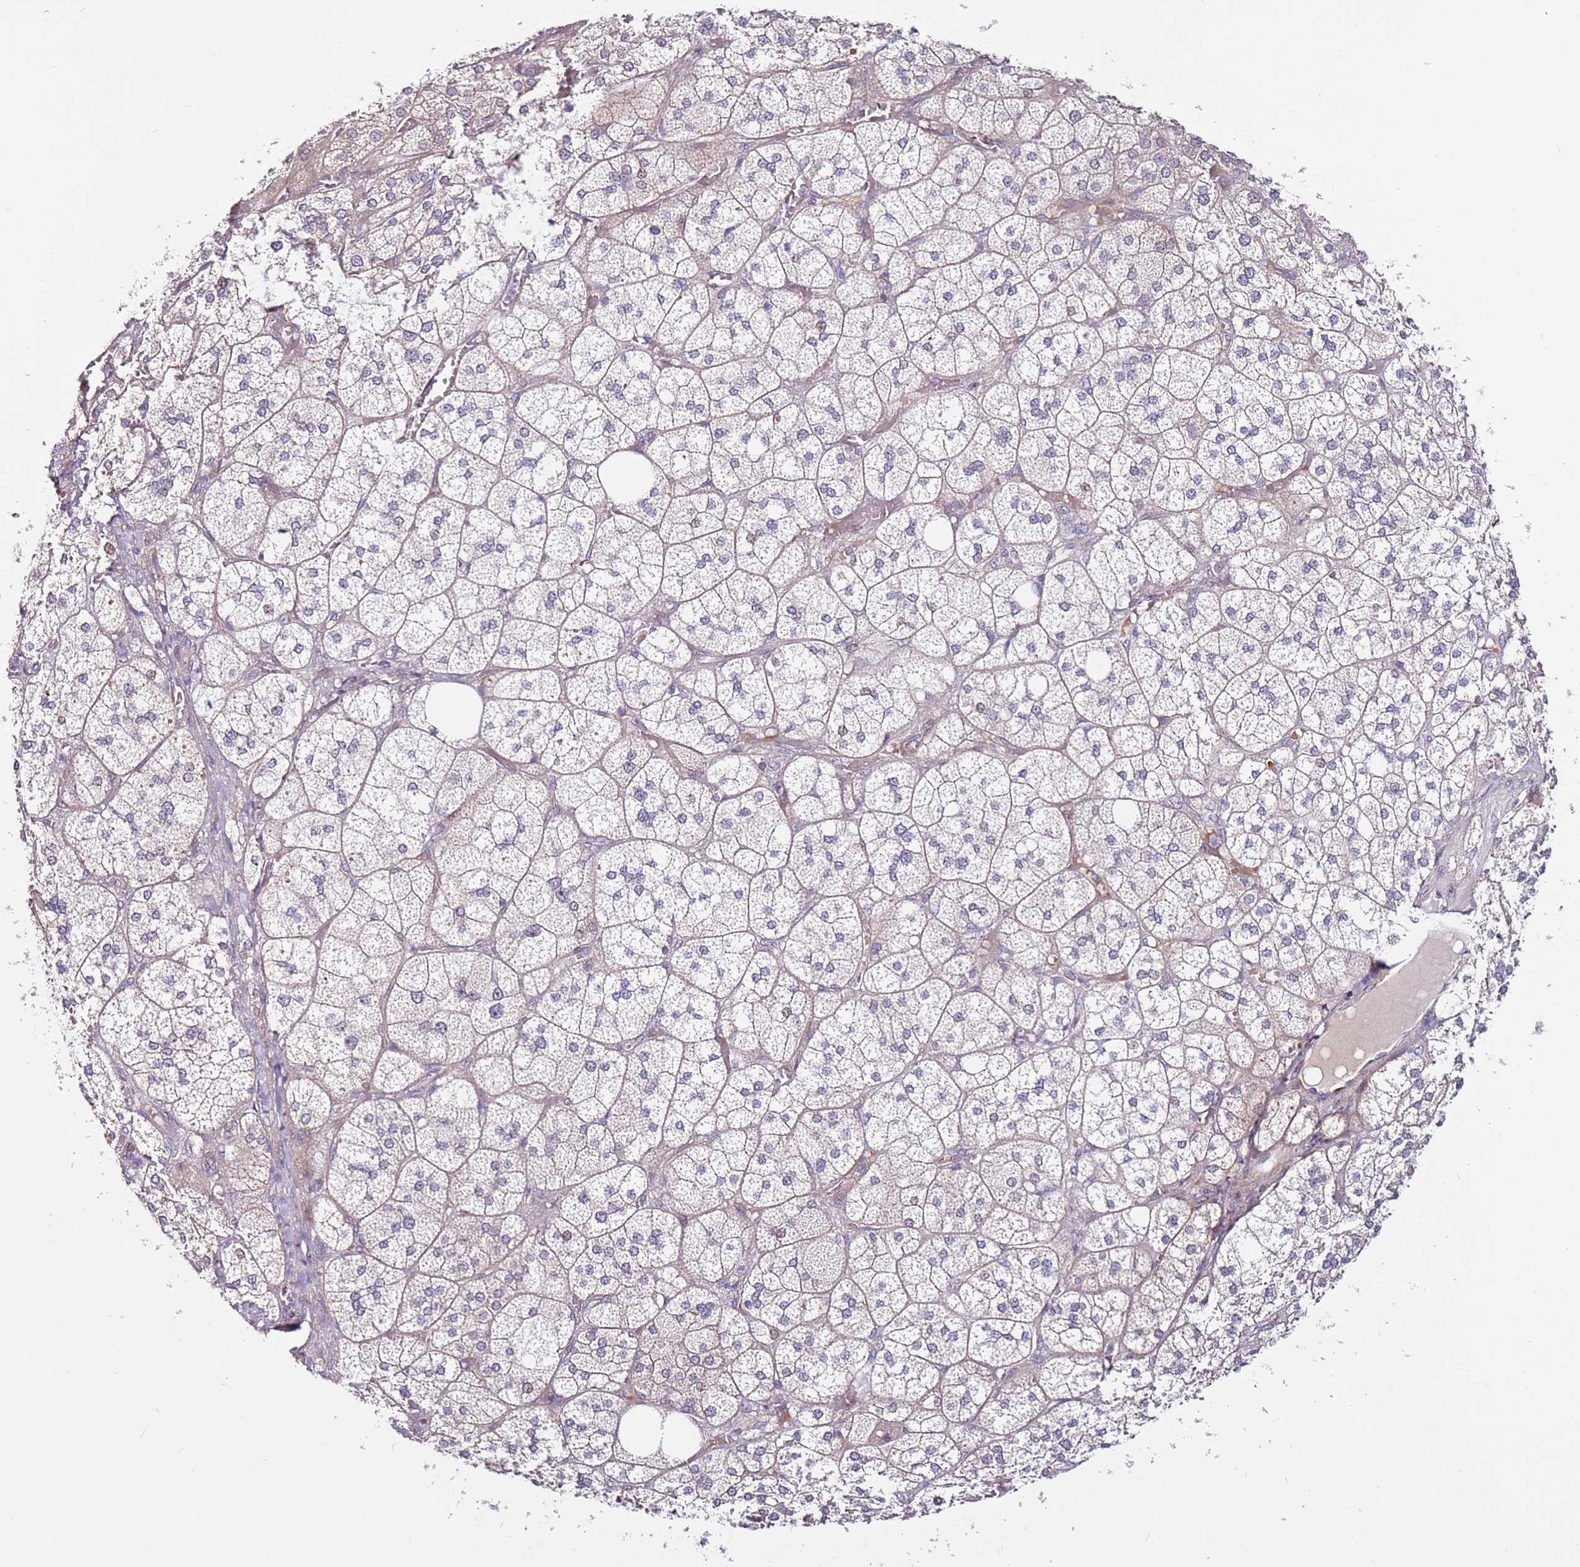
{"staining": {"intensity": "moderate", "quantity": "25%-75%", "location": "cytoplasmic/membranous,nuclear"}, "tissue": "adrenal gland", "cell_type": "Glandular cells", "image_type": "normal", "snomed": [{"axis": "morphology", "description": "Normal tissue, NOS"}, {"axis": "topography", "description": "Adrenal gland"}], "caption": "Glandular cells show medium levels of moderate cytoplasmic/membranous,nuclear expression in approximately 25%-75% of cells in benign human adrenal gland.", "gene": "MTG2", "patient": {"sex": "male", "age": 61}}